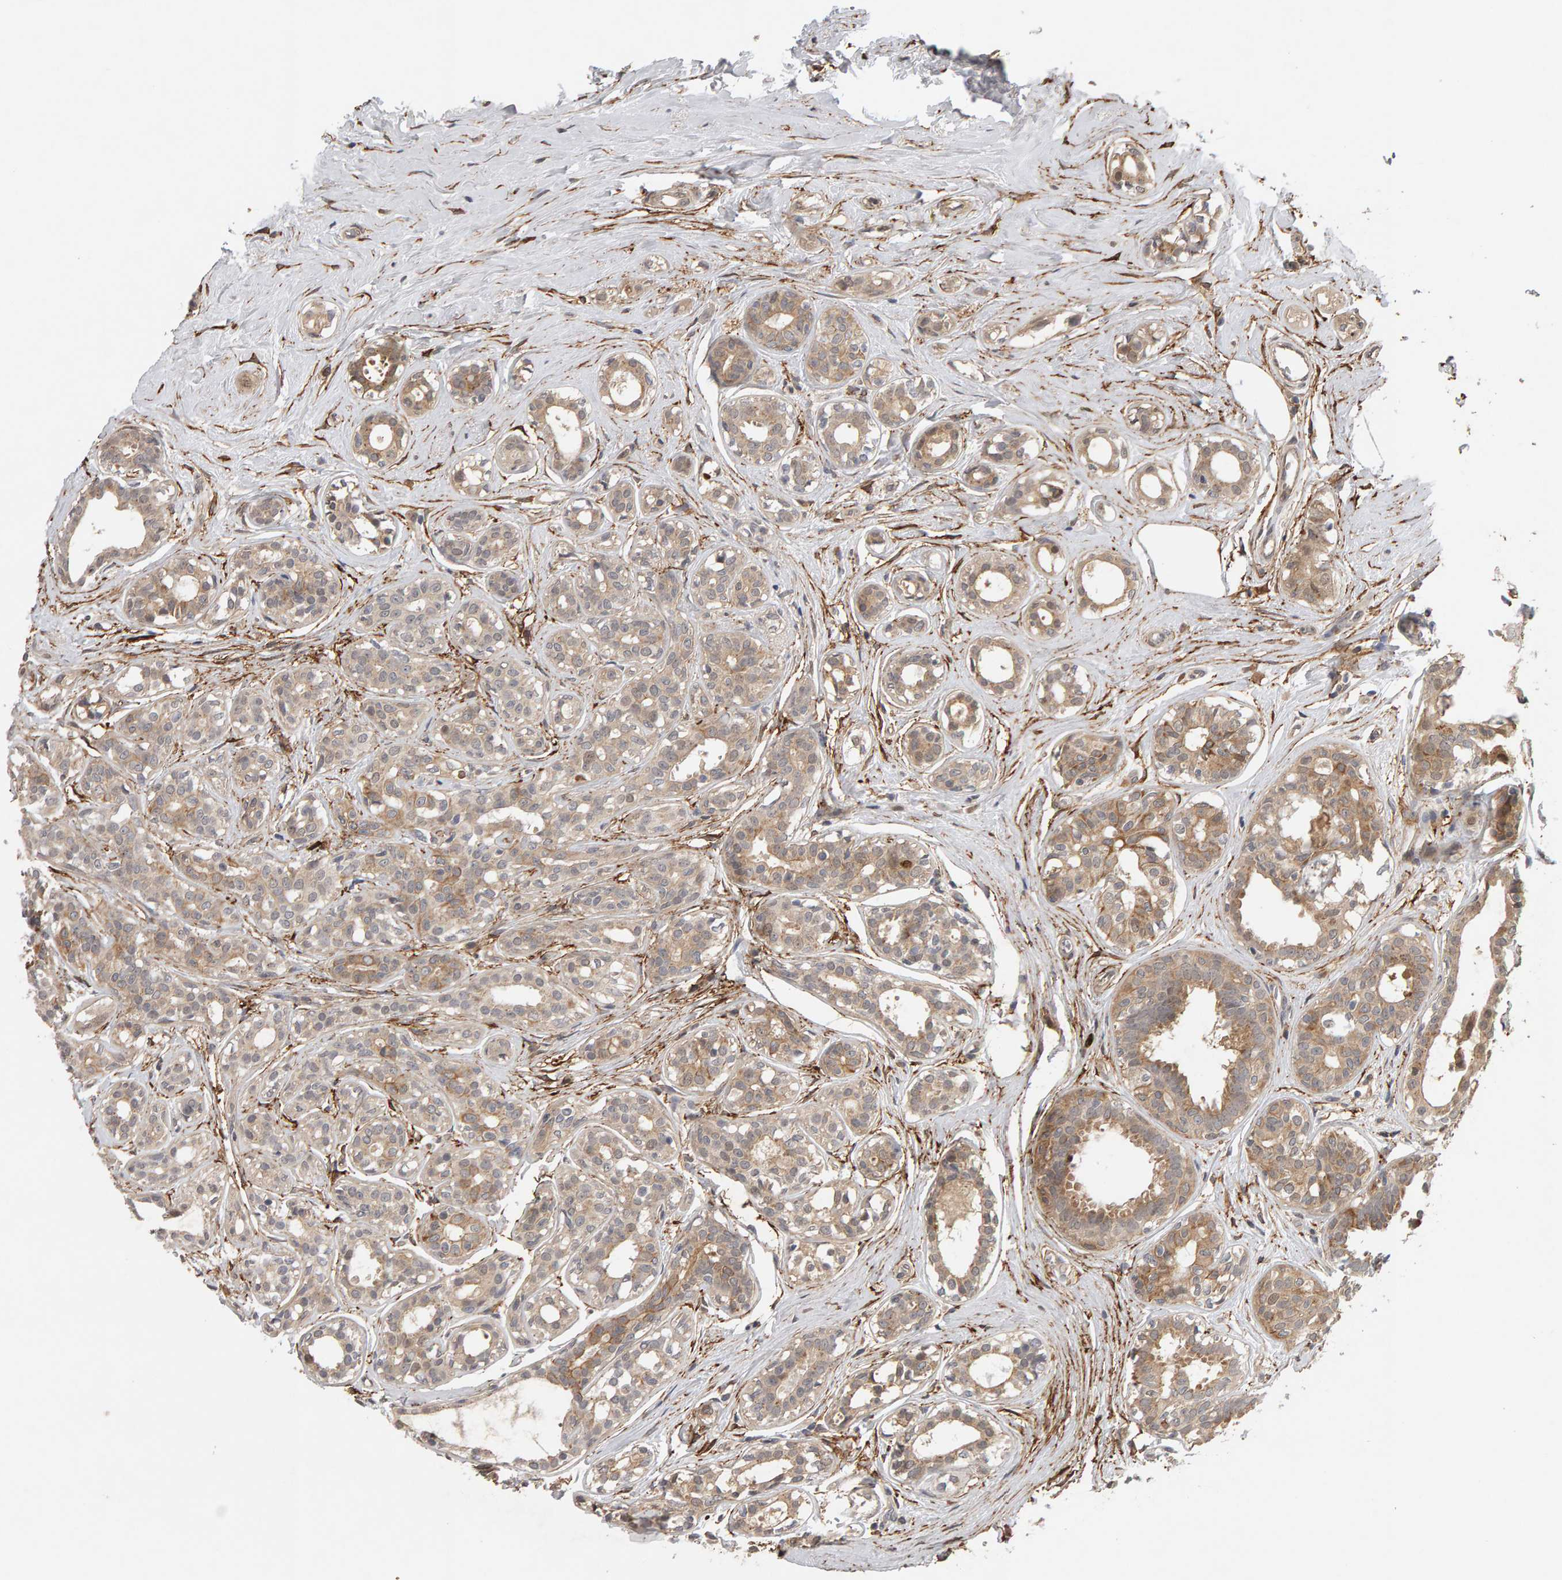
{"staining": {"intensity": "moderate", "quantity": "<25%", "location": "cytoplasmic/membranous"}, "tissue": "breast cancer", "cell_type": "Tumor cells", "image_type": "cancer", "snomed": [{"axis": "morphology", "description": "Duct carcinoma"}, {"axis": "topography", "description": "Breast"}], "caption": "Immunohistochemistry (IHC) photomicrograph of human breast invasive ductal carcinoma stained for a protein (brown), which demonstrates low levels of moderate cytoplasmic/membranous staining in about <25% of tumor cells.", "gene": "CDCA5", "patient": {"sex": "female", "age": 55}}